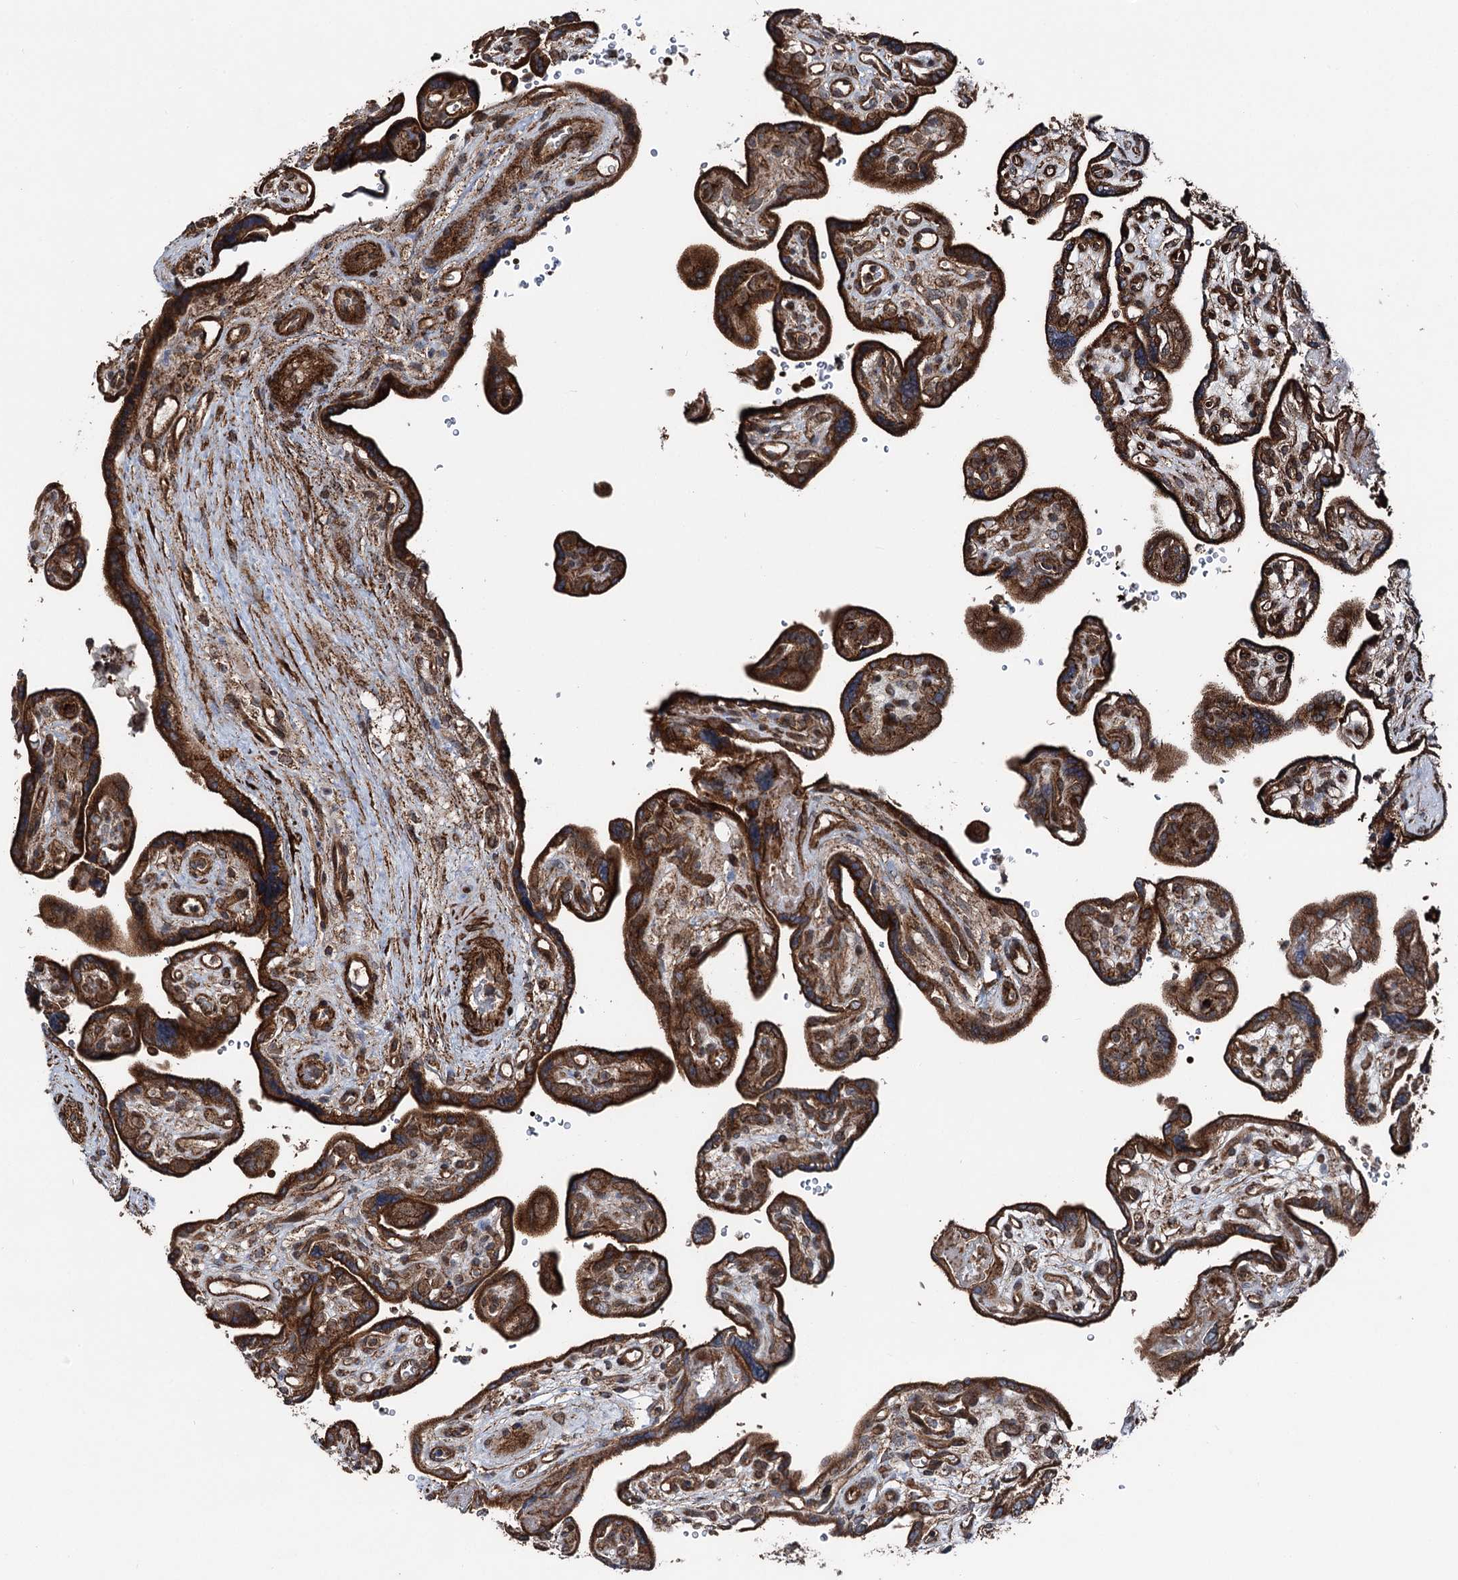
{"staining": {"intensity": "strong", "quantity": ">75%", "location": "cytoplasmic/membranous"}, "tissue": "placenta", "cell_type": "Trophoblastic cells", "image_type": "normal", "snomed": [{"axis": "morphology", "description": "Normal tissue, NOS"}, {"axis": "topography", "description": "Placenta"}], "caption": "Strong cytoplasmic/membranous protein expression is seen in about >75% of trophoblastic cells in placenta. (Stains: DAB in brown, nuclei in blue, Microscopy: brightfield microscopy at high magnification).", "gene": "ITFG2", "patient": {"sex": "female", "age": 39}}